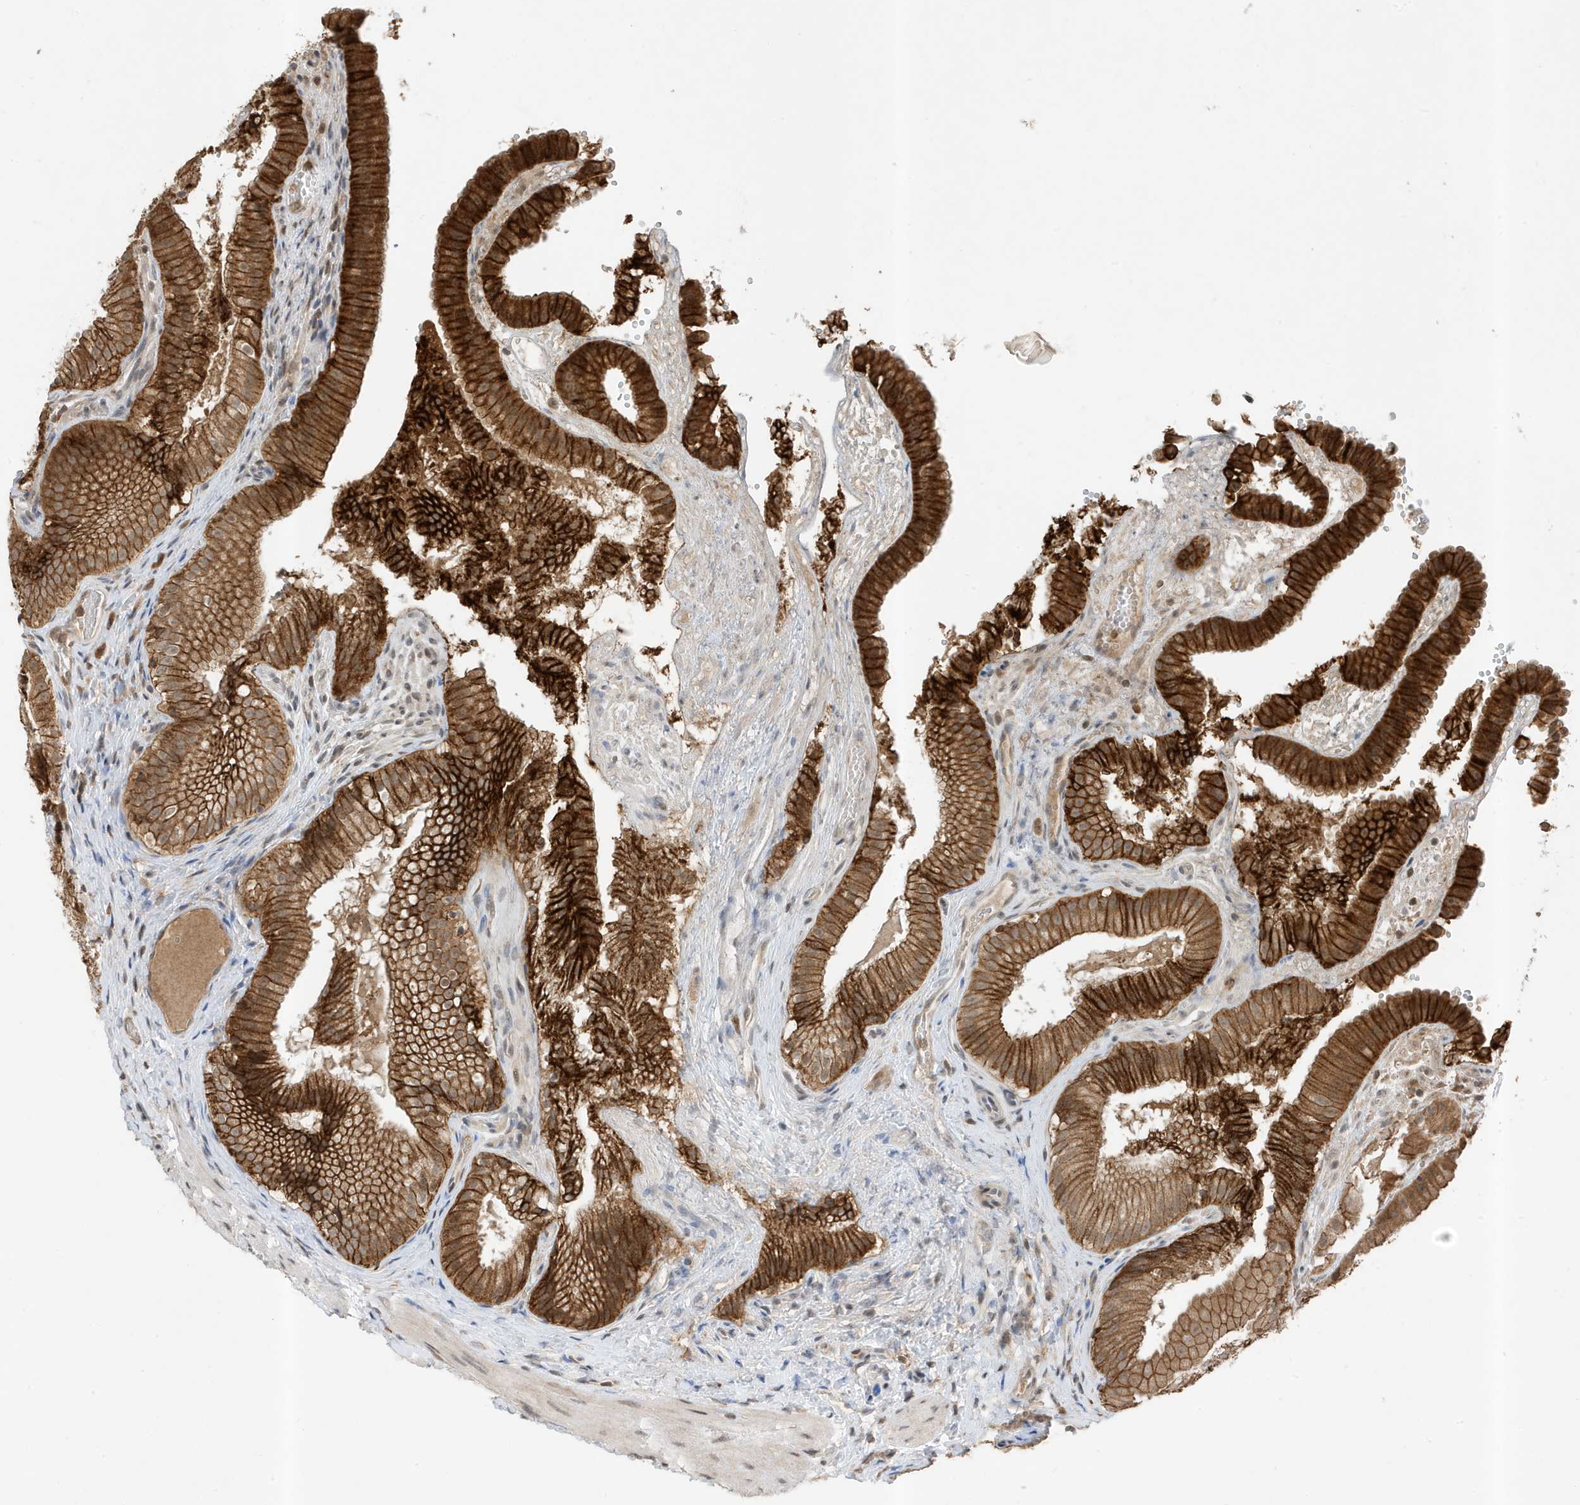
{"staining": {"intensity": "strong", "quantity": ">75%", "location": "cytoplasmic/membranous"}, "tissue": "gallbladder", "cell_type": "Glandular cells", "image_type": "normal", "snomed": [{"axis": "morphology", "description": "Normal tissue, NOS"}, {"axis": "topography", "description": "Gallbladder"}], "caption": "Protein staining of normal gallbladder exhibits strong cytoplasmic/membranous positivity in about >75% of glandular cells. (Brightfield microscopy of DAB IHC at high magnification).", "gene": "MAST3", "patient": {"sex": "female", "age": 30}}